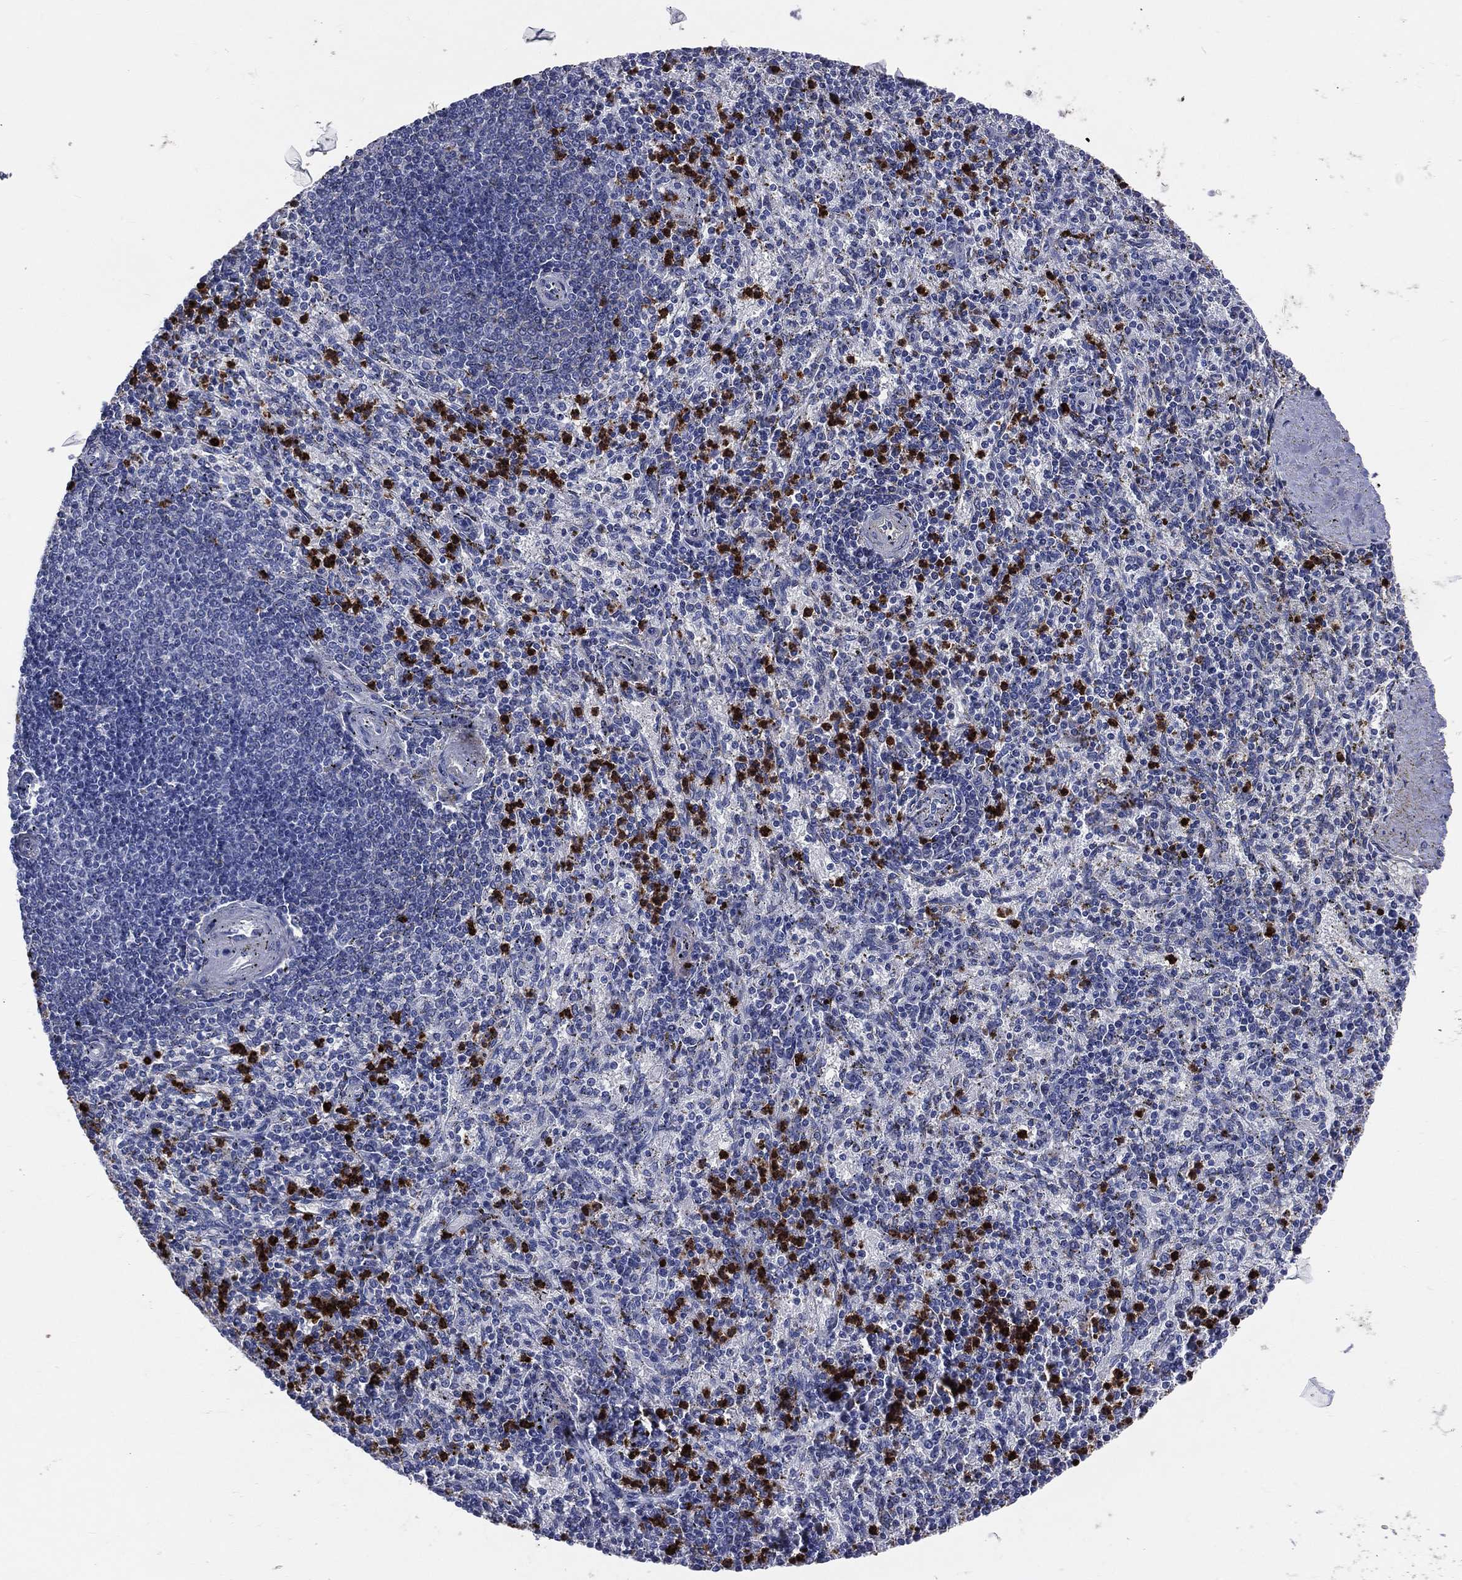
{"staining": {"intensity": "strong", "quantity": "<25%", "location": "cytoplasmic/membranous"}, "tissue": "spleen", "cell_type": "Cells in red pulp", "image_type": "normal", "snomed": [{"axis": "morphology", "description": "Normal tissue, NOS"}, {"axis": "topography", "description": "Spleen"}], "caption": "The histopathology image demonstrates staining of benign spleen, revealing strong cytoplasmic/membranous protein positivity (brown color) within cells in red pulp.", "gene": "PGLYRP1", "patient": {"sex": "female", "age": 37}}